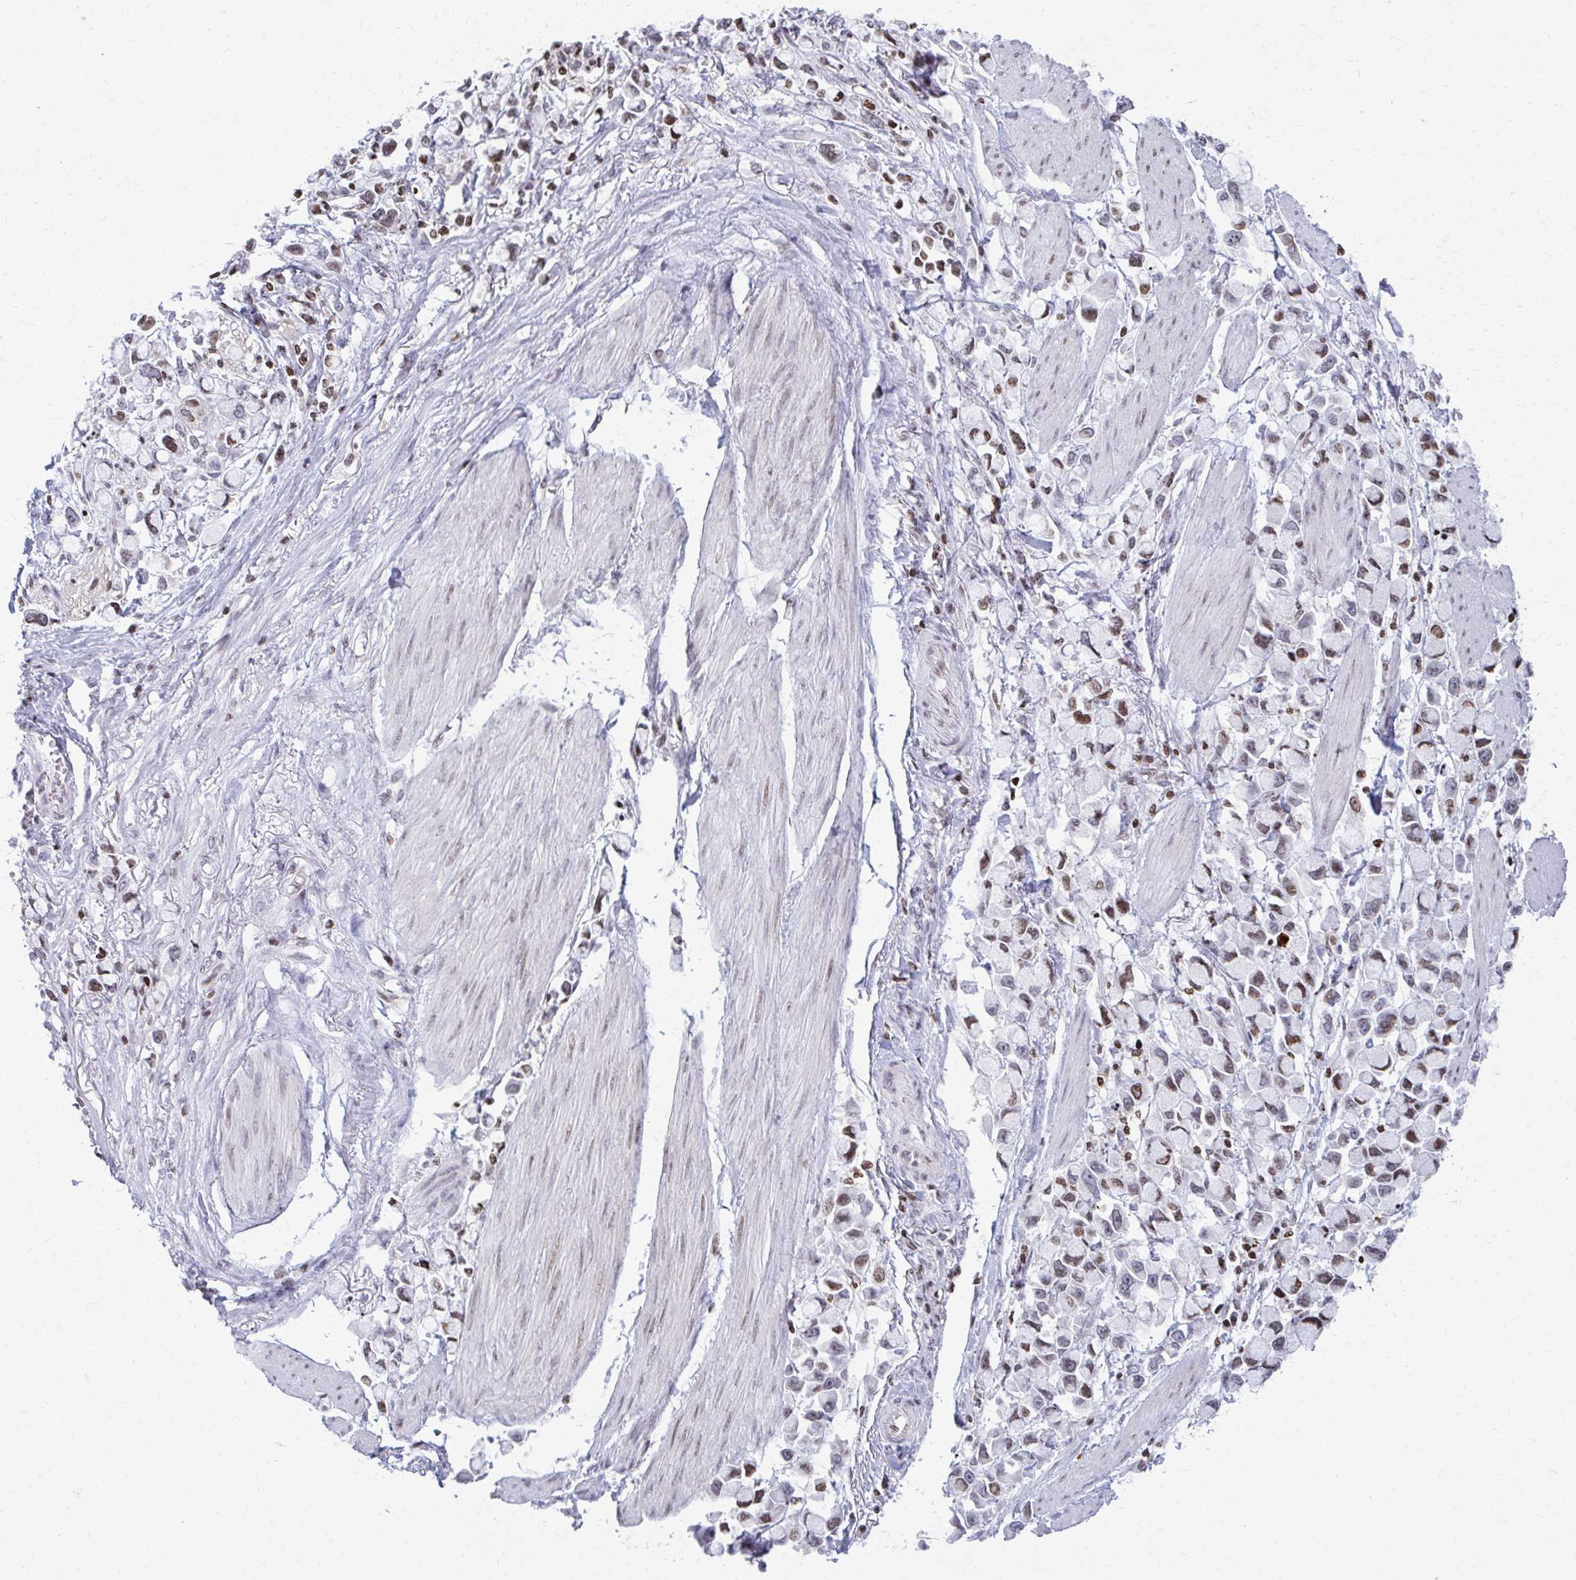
{"staining": {"intensity": "moderate", "quantity": "25%-75%", "location": "nuclear"}, "tissue": "stomach cancer", "cell_type": "Tumor cells", "image_type": "cancer", "snomed": [{"axis": "morphology", "description": "Adenocarcinoma, NOS"}, {"axis": "topography", "description": "Stomach"}], "caption": "About 25%-75% of tumor cells in stomach adenocarcinoma show moderate nuclear protein expression as visualized by brown immunohistochemical staining.", "gene": "AP5M1", "patient": {"sex": "female", "age": 81}}